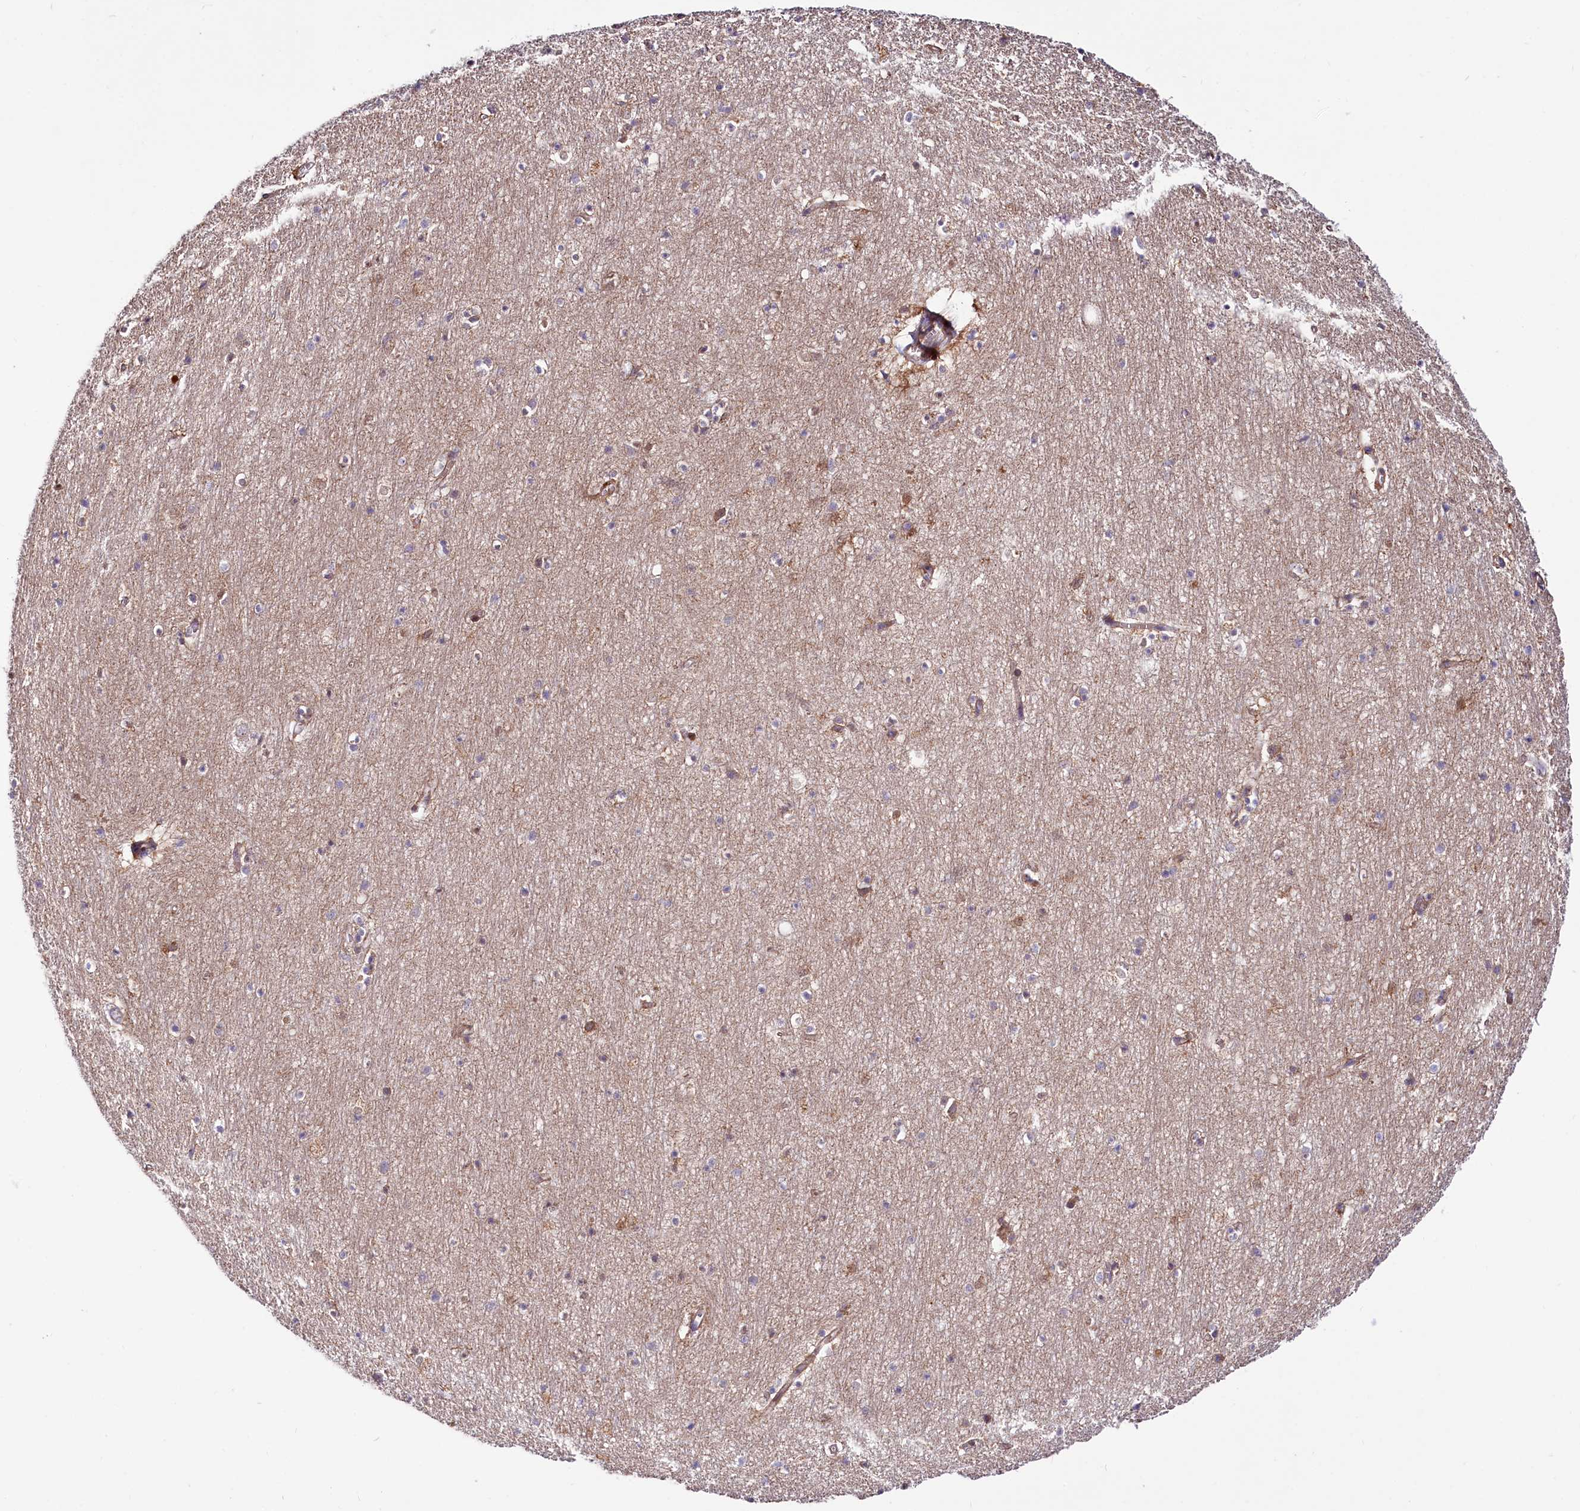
{"staining": {"intensity": "moderate", "quantity": "<25%", "location": "cytoplasmic/membranous"}, "tissue": "hippocampus", "cell_type": "Glial cells", "image_type": "normal", "snomed": [{"axis": "morphology", "description": "Normal tissue, NOS"}, {"axis": "topography", "description": "Hippocampus"}], "caption": "Protein analysis of unremarkable hippocampus exhibits moderate cytoplasmic/membranous positivity in about <25% of glial cells. The staining is performed using DAB (3,3'-diaminobenzidine) brown chromogen to label protein expression. The nuclei are counter-stained blue using hematoxylin.", "gene": "PDZRN3", "patient": {"sex": "female", "age": 64}}